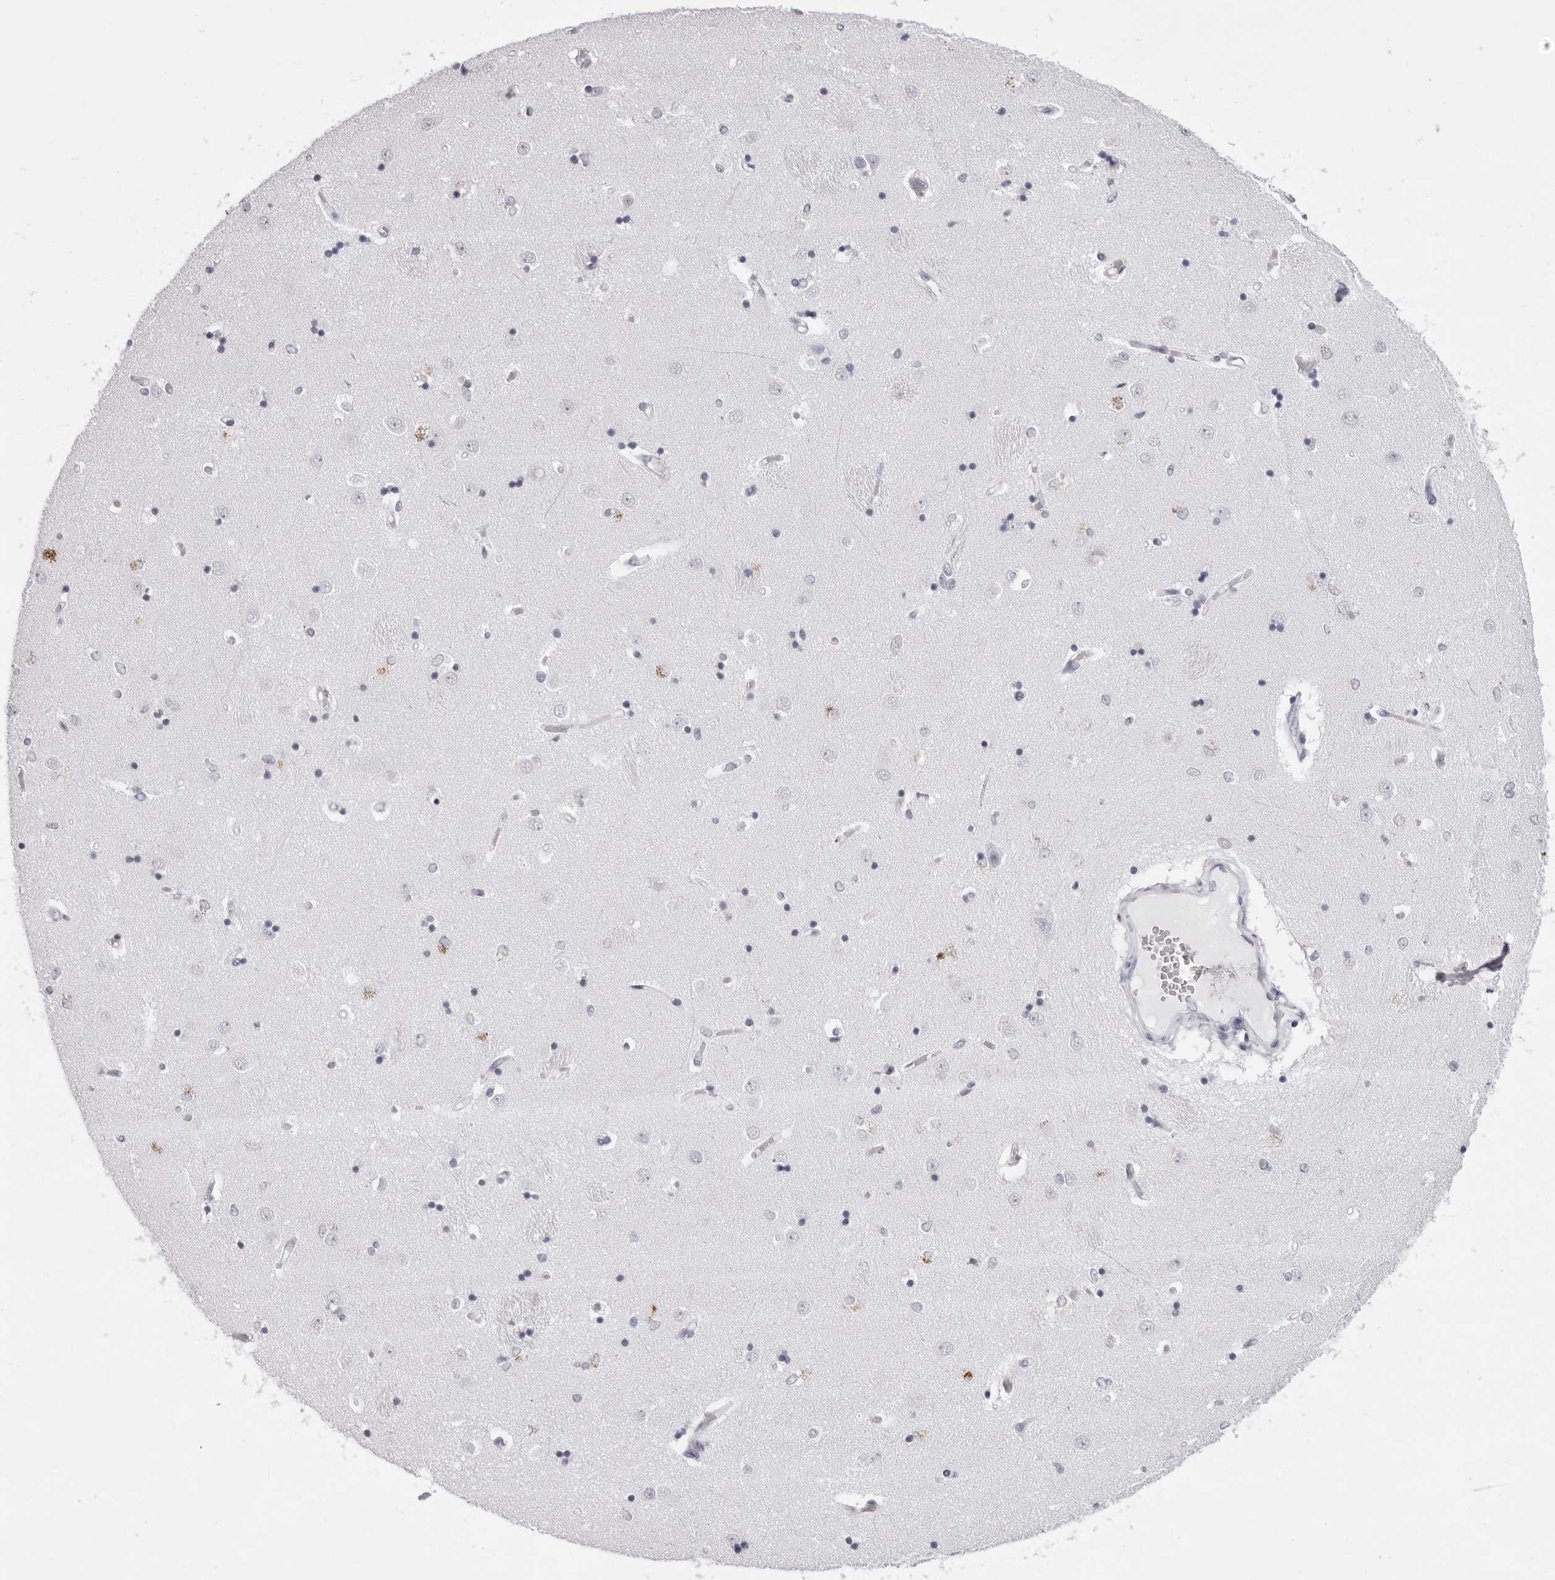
{"staining": {"intensity": "moderate", "quantity": "<25%", "location": "cytoplasmic/membranous"}, "tissue": "caudate", "cell_type": "Glial cells", "image_type": "normal", "snomed": [{"axis": "morphology", "description": "Normal tissue, NOS"}, {"axis": "topography", "description": "Lateral ventricle wall"}], "caption": "Moderate cytoplasmic/membranous expression is present in approximately <25% of glial cells in unremarkable caudate. Ihc stains the protein in brown and the nuclei are stained blue.", "gene": "SPTA1", "patient": {"sex": "male", "age": 45}}